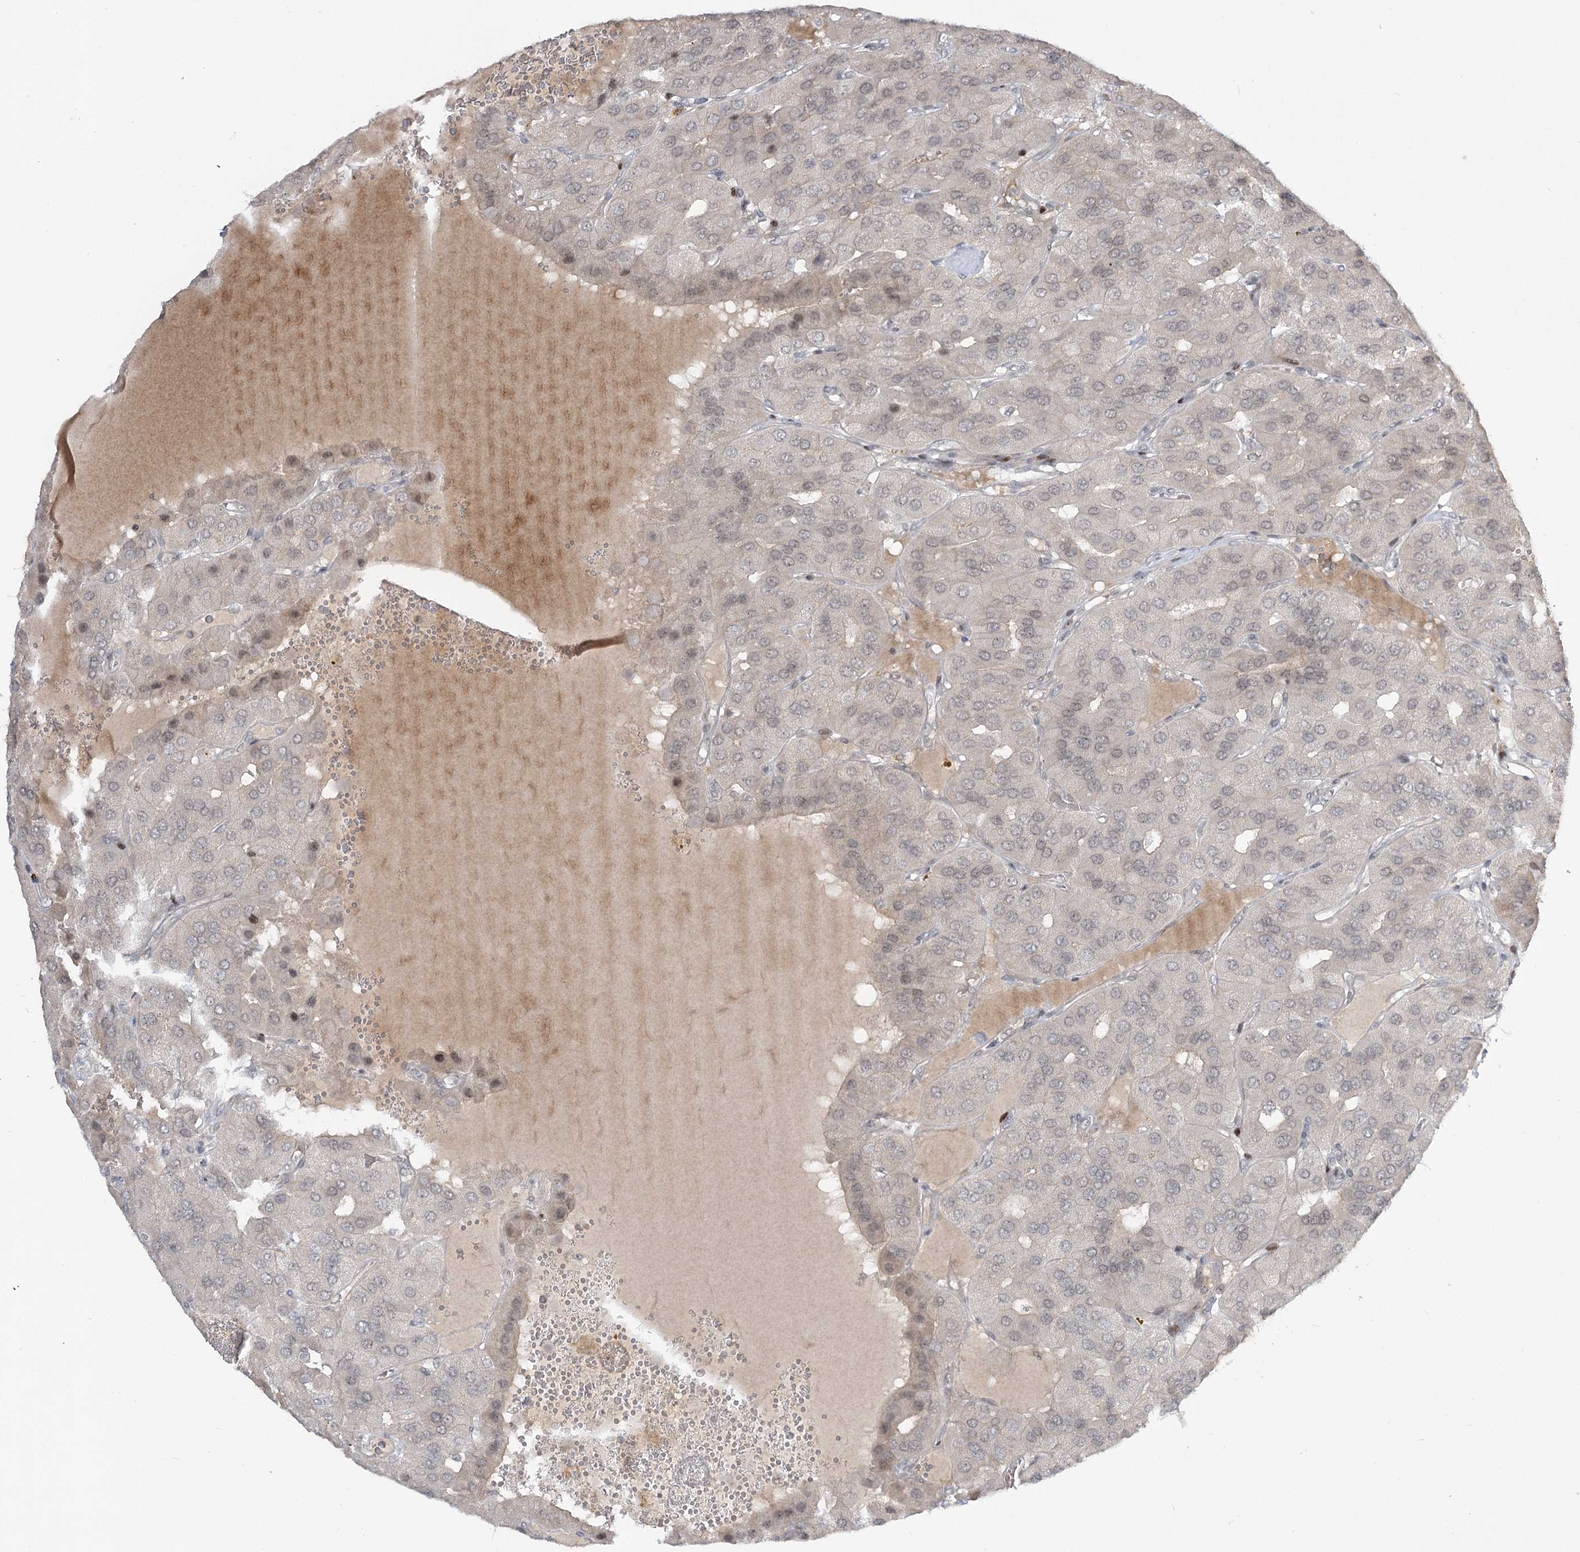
{"staining": {"intensity": "negative", "quantity": "none", "location": "none"}, "tissue": "parathyroid gland", "cell_type": "Glandular cells", "image_type": "normal", "snomed": [{"axis": "morphology", "description": "Normal tissue, NOS"}, {"axis": "morphology", "description": "Adenoma, NOS"}, {"axis": "topography", "description": "Parathyroid gland"}], "caption": "This is a histopathology image of immunohistochemistry staining of normal parathyroid gland, which shows no expression in glandular cells.", "gene": "HELQ", "patient": {"sex": "female", "age": 86}}